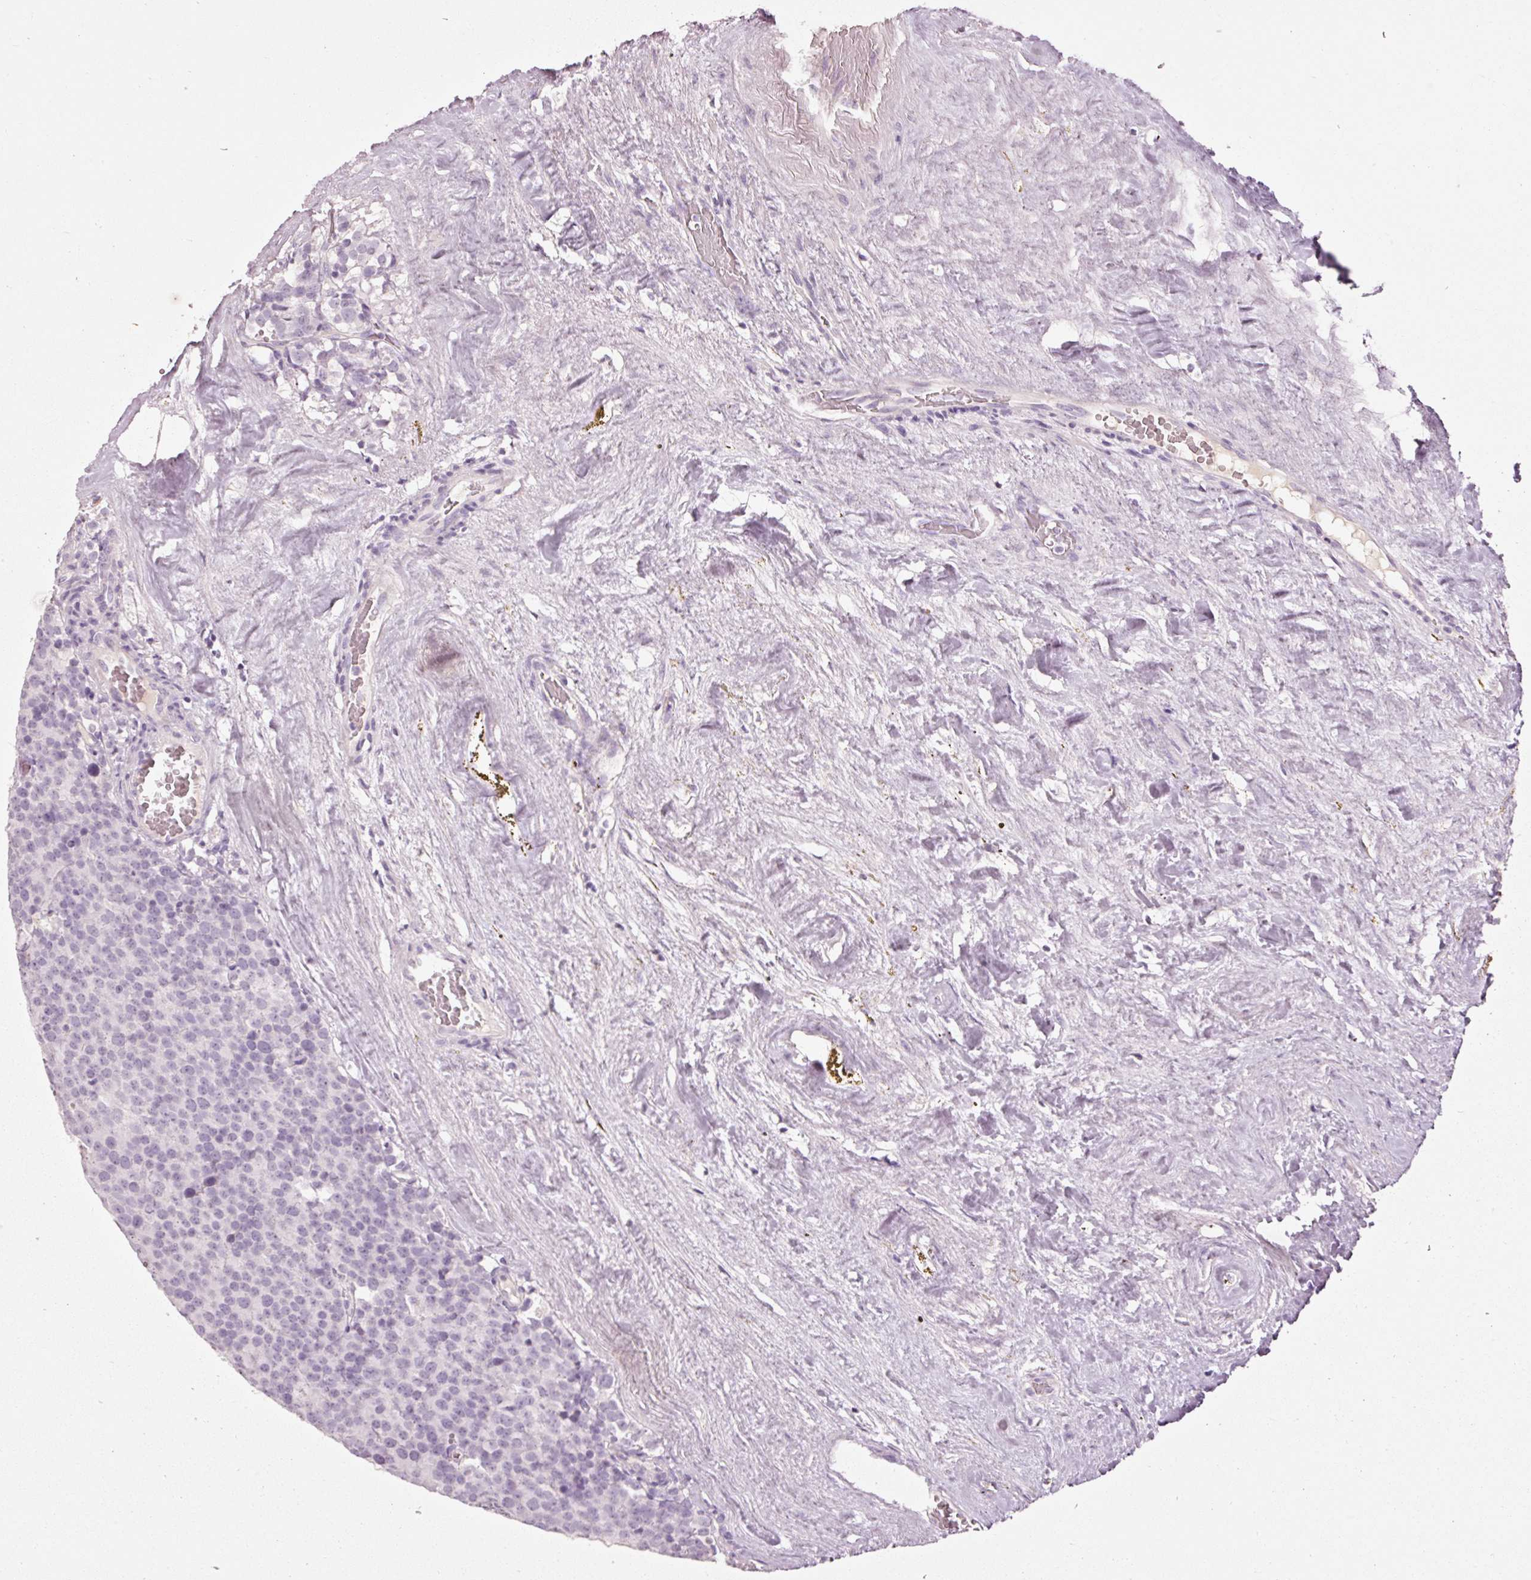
{"staining": {"intensity": "negative", "quantity": "none", "location": "none"}, "tissue": "testis cancer", "cell_type": "Tumor cells", "image_type": "cancer", "snomed": [{"axis": "morphology", "description": "Seminoma, NOS"}, {"axis": "topography", "description": "Testis"}], "caption": "There is no significant expression in tumor cells of seminoma (testis).", "gene": "MUC5AC", "patient": {"sex": "male", "age": 71}}